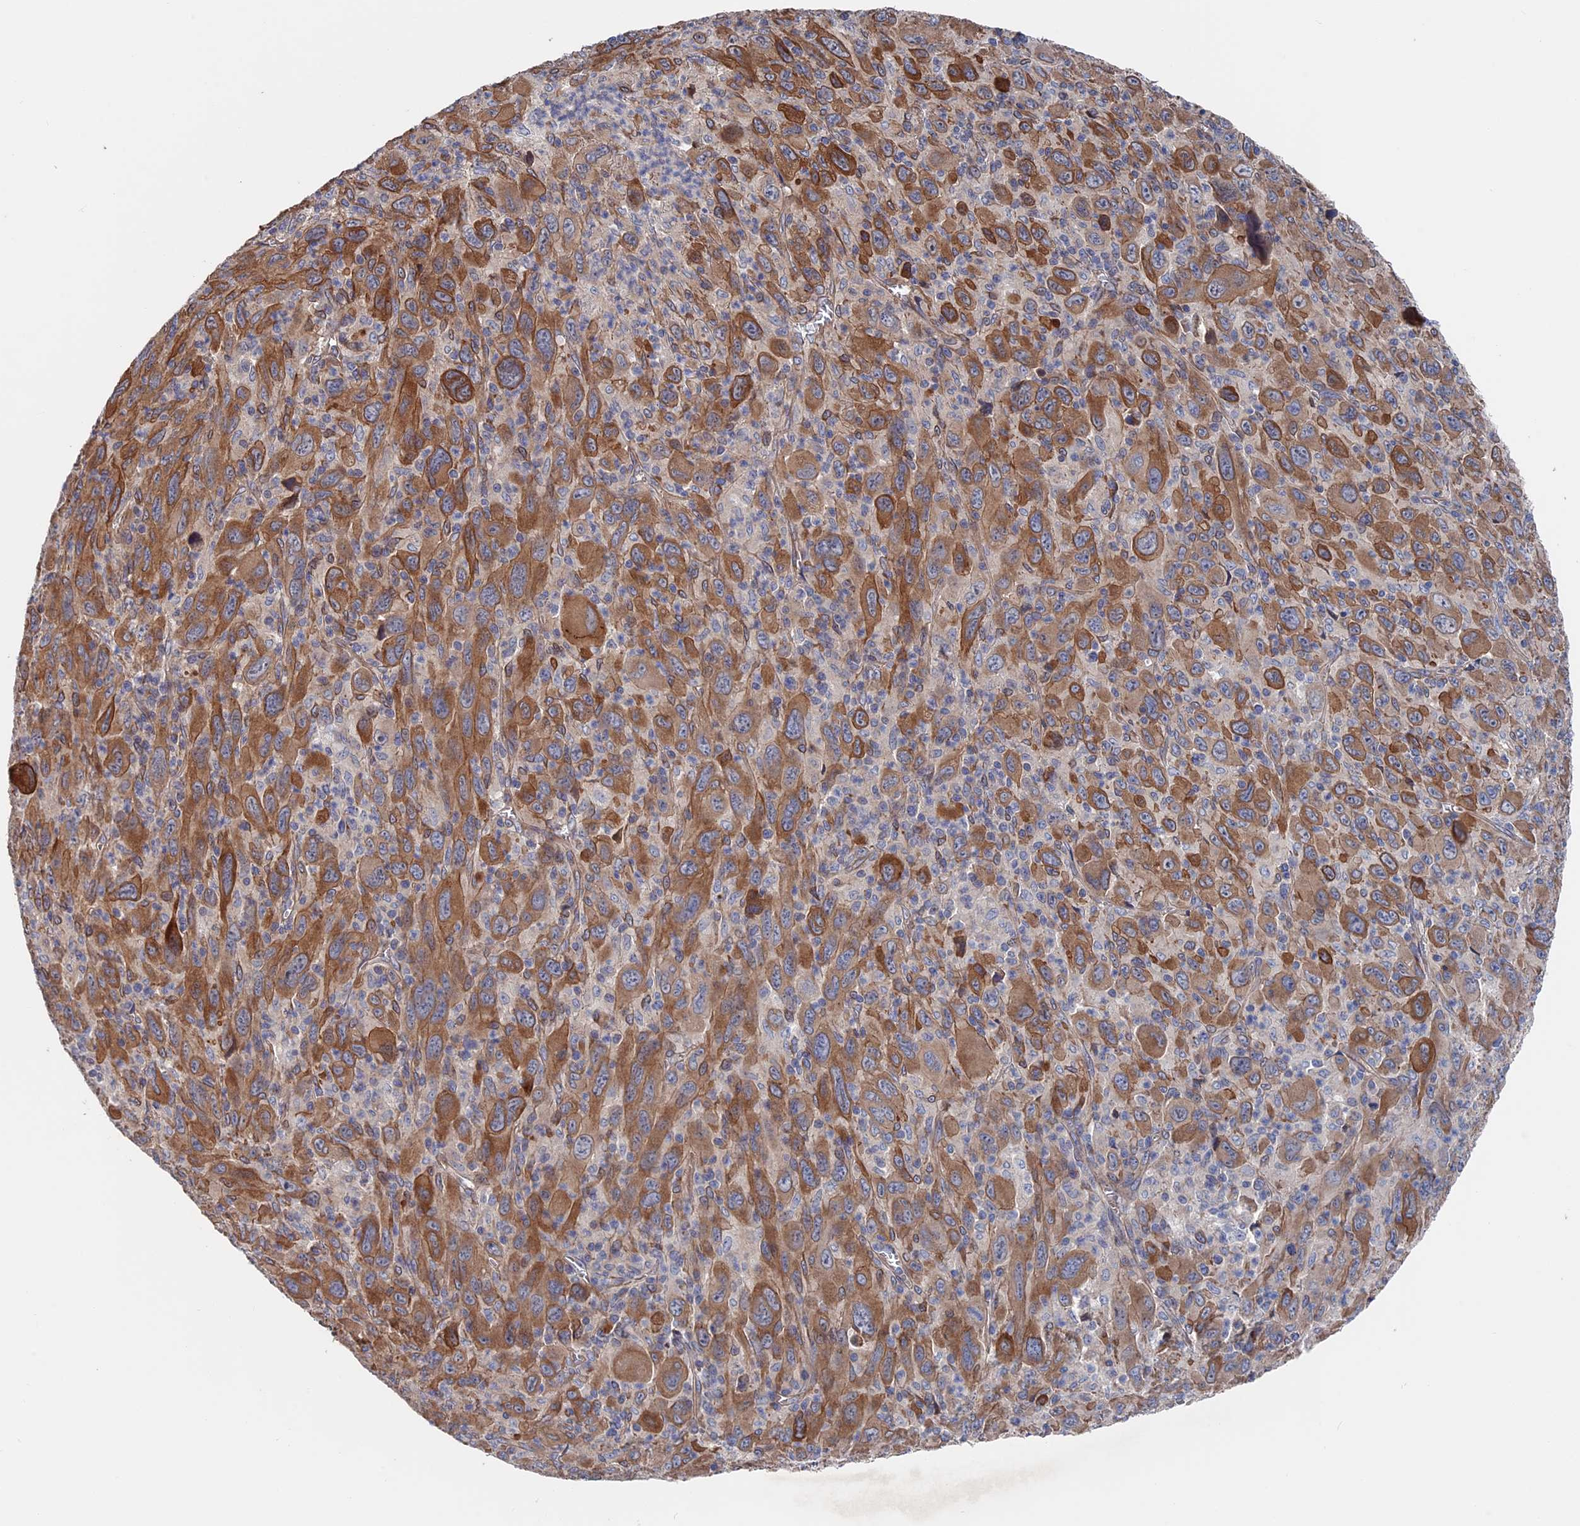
{"staining": {"intensity": "moderate", "quantity": ">75%", "location": "cytoplasmic/membranous"}, "tissue": "melanoma", "cell_type": "Tumor cells", "image_type": "cancer", "snomed": [{"axis": "morphology", "description": "Malignant melanoma, Metastatic site"}, {"axis": "topography", "description": "Skin"}], "caption": "Protein analysis of malignant melanoma (metastatic site) tissue demonstrates moderate cytoplasmic/membranous staining in about >75% of tumor cells.", "gene": "RPUSD1", "patient": {"sex": "female", "age": 56}}